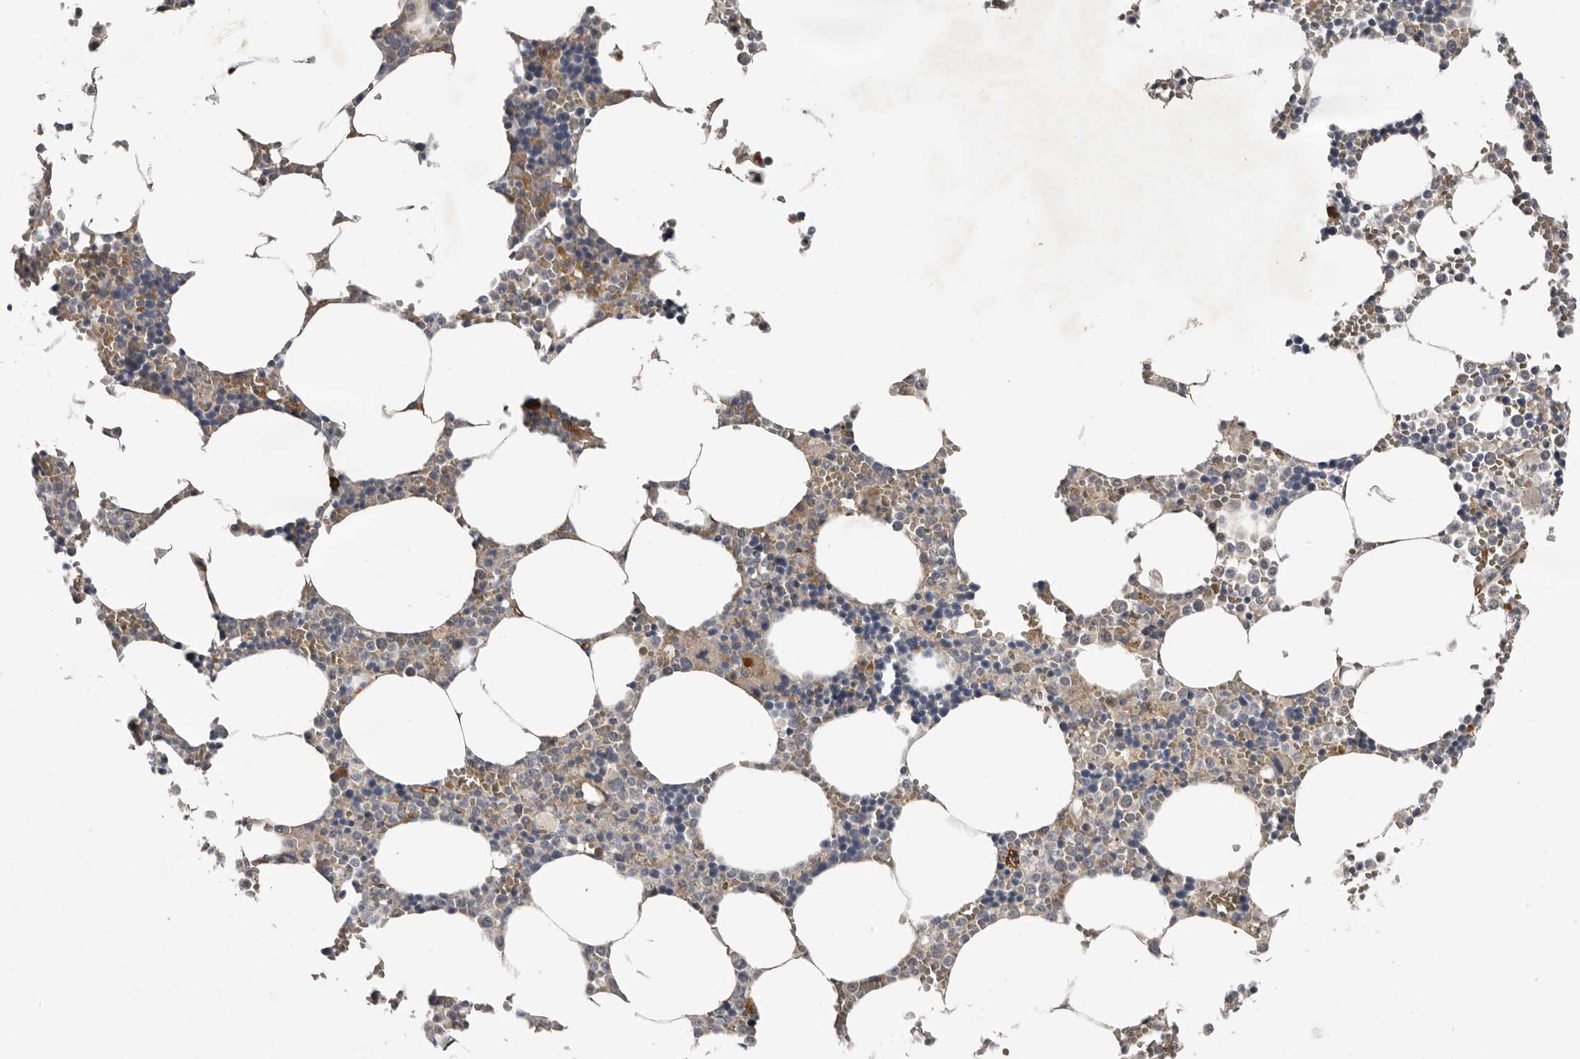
{"staining": {"intensity": "negative", "quantity": "none", "location": "none"}, "tissue": "bone marrow", "cell_type": "Hematopoietic cells", "image_type": "normal", "snomed": [{"axis": "morphology", "description": "Normal tissue, NOS"}, {"axis": "topography", "description": "Bone marrow"}], "caption": "A high-resolution histopathology image shows immunohistochemistry (IHC) staining of normal bone marrow, which shows no significant positivity in hematopoietic cells.", "gene": "RANBP17", "patient": {"sex": "male", "age": 70}}